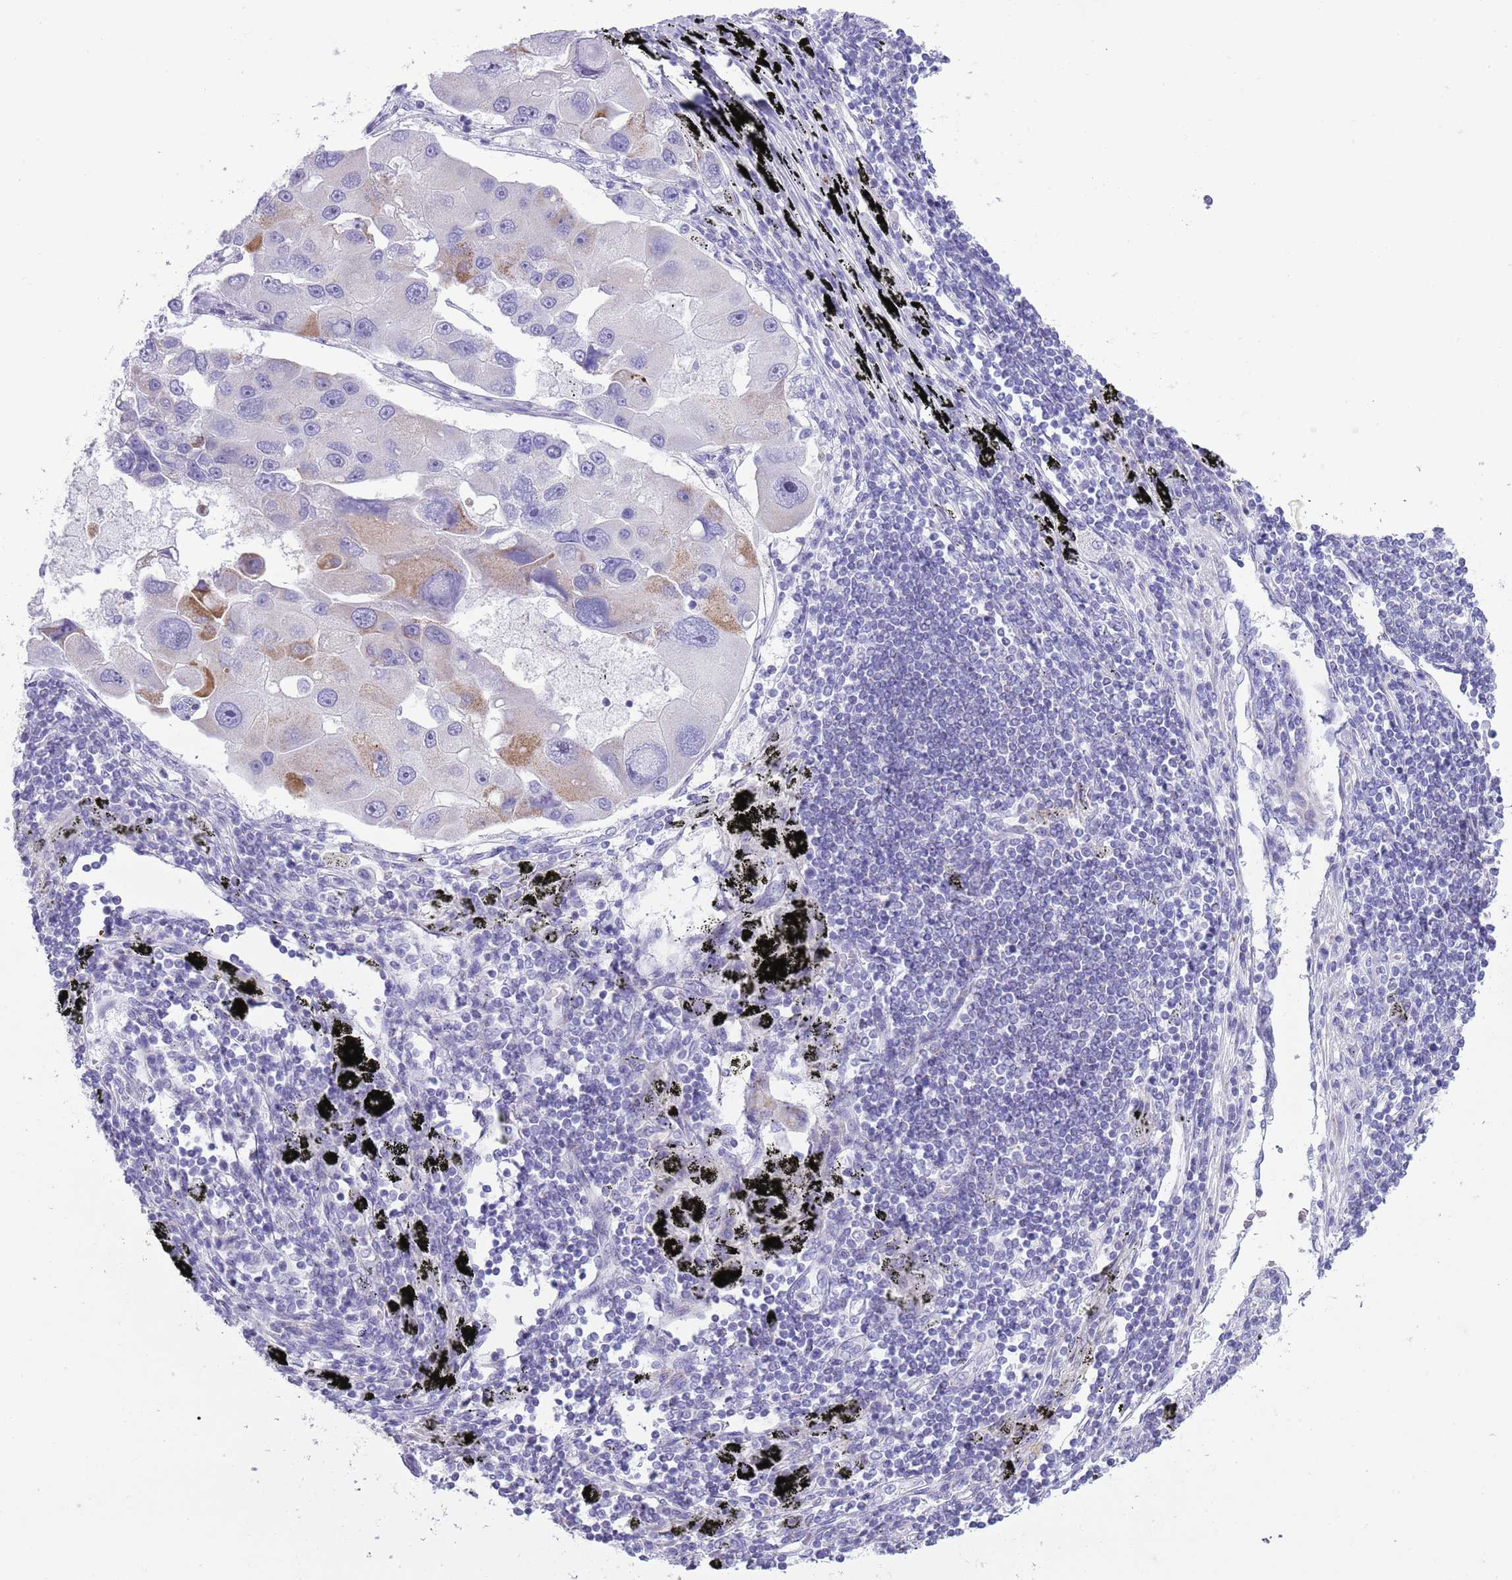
{"staining": {"intensity": "weak", "quantity": "<25%", "location": "cytoplasmic/membranous"}, "tissue": "lung cancer", "cell_type": "Tumor cells", "image_type": "cancer", "snomed": [{"axis": "morphology", "description": "Adenocarcinoma, NOS"}, {"axis": "topography", "description": "Lung"}], "caption": "A photomicrograph of human lung adenocarcinoma is negative for staining in tumor cells.", "gene": "MOCOS", "patient": {"sex": "female", "age": 54}}